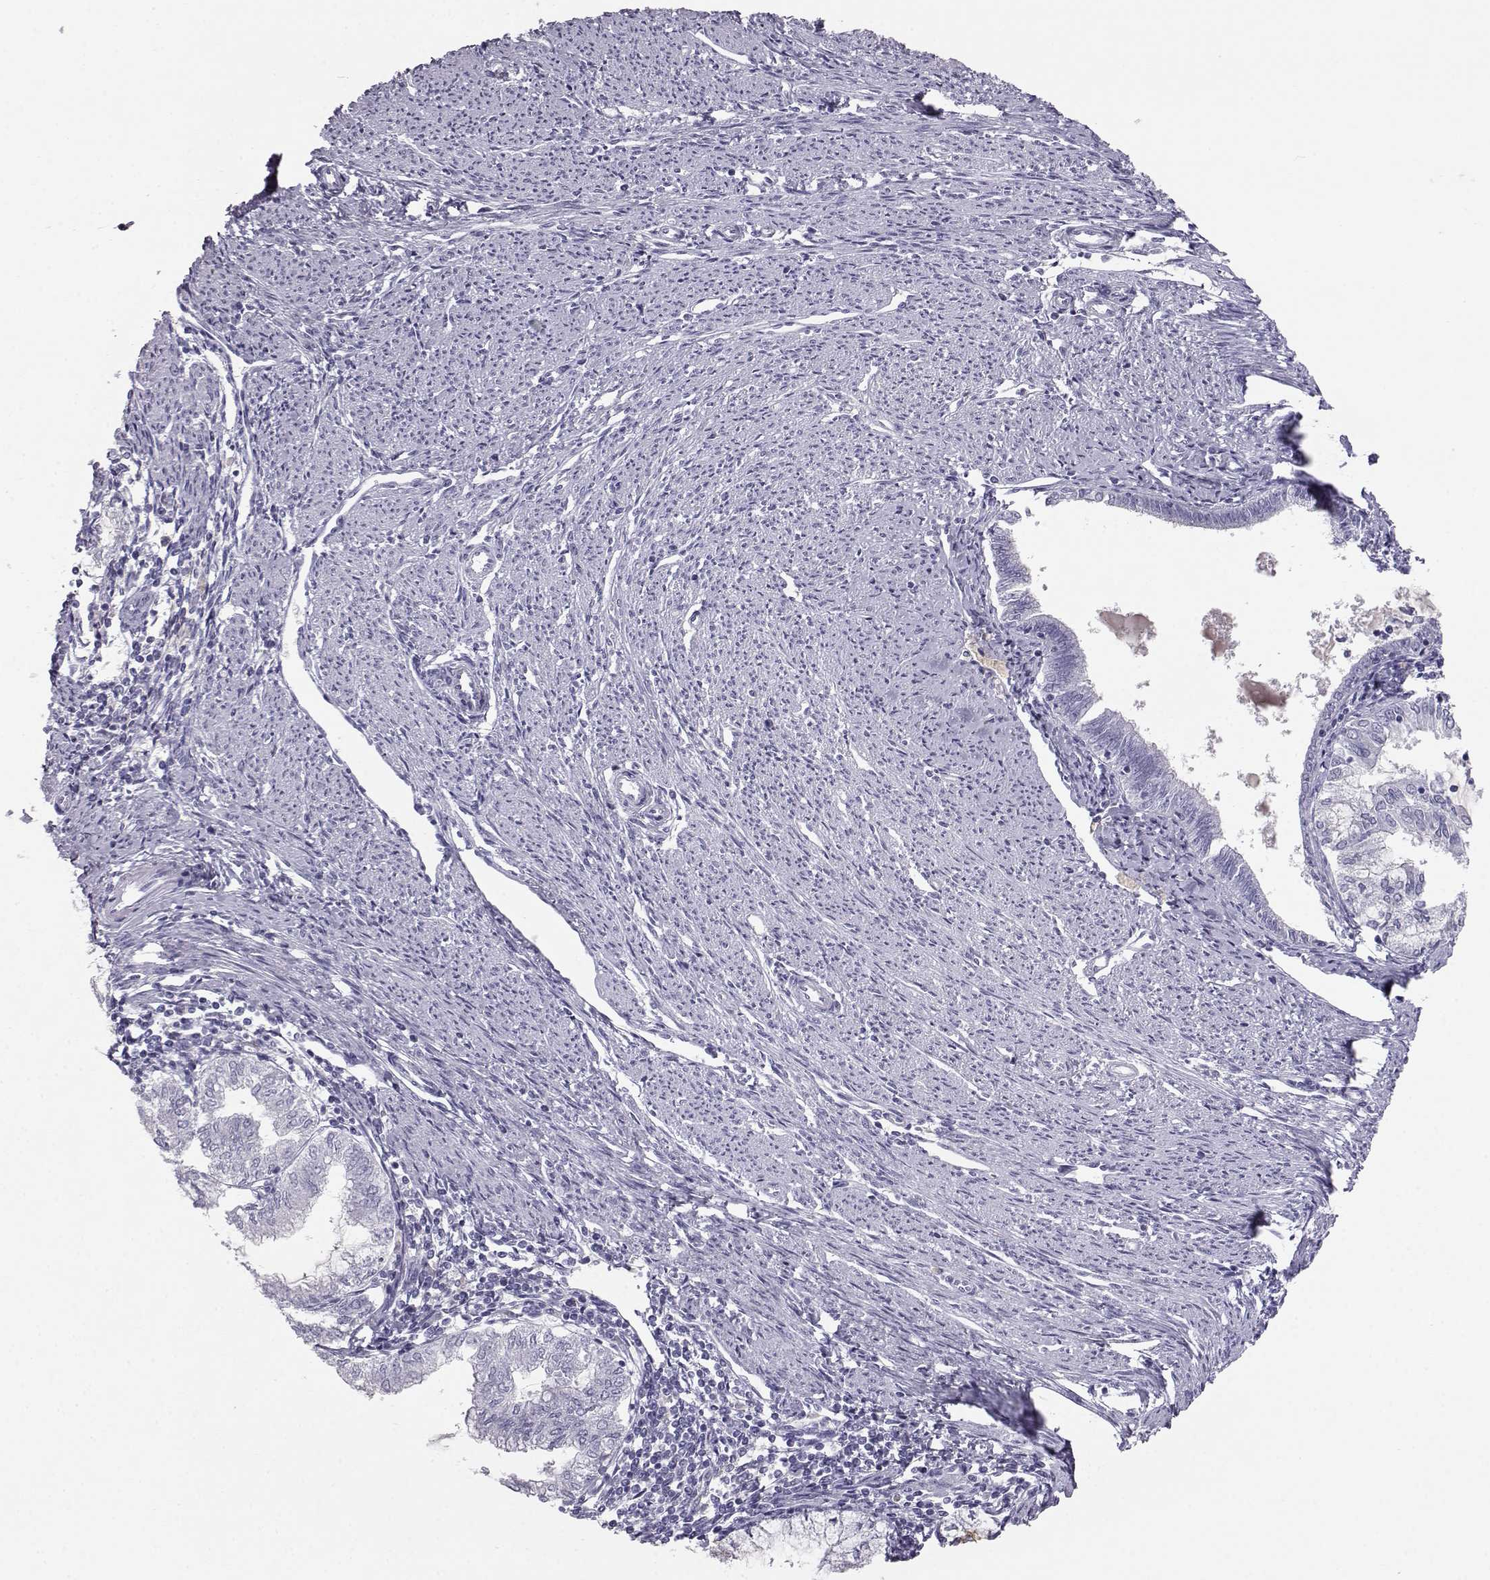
{"staining": {"intensity": "negative", "quantity": "none", "location": "none"}, "tissue": "endometrial cancer", "cell_type": "Tumor cells", "image_type": "cancer", "snomed": [{"axis": "morphology", "description": "Adenocarcinoma, NOS"}, {"axis": "topography", "description": "Endometrium"}], "caption": "High magnification brightfield microscopy of endometrial cancer stained with DAB (brown) and counterstained with hematoxylin (blue): tumor cells show no significant expression. Nuclei are stained in blue.", "gene": "ITLN2", "patient": {"sex": "female", "age": 79}}